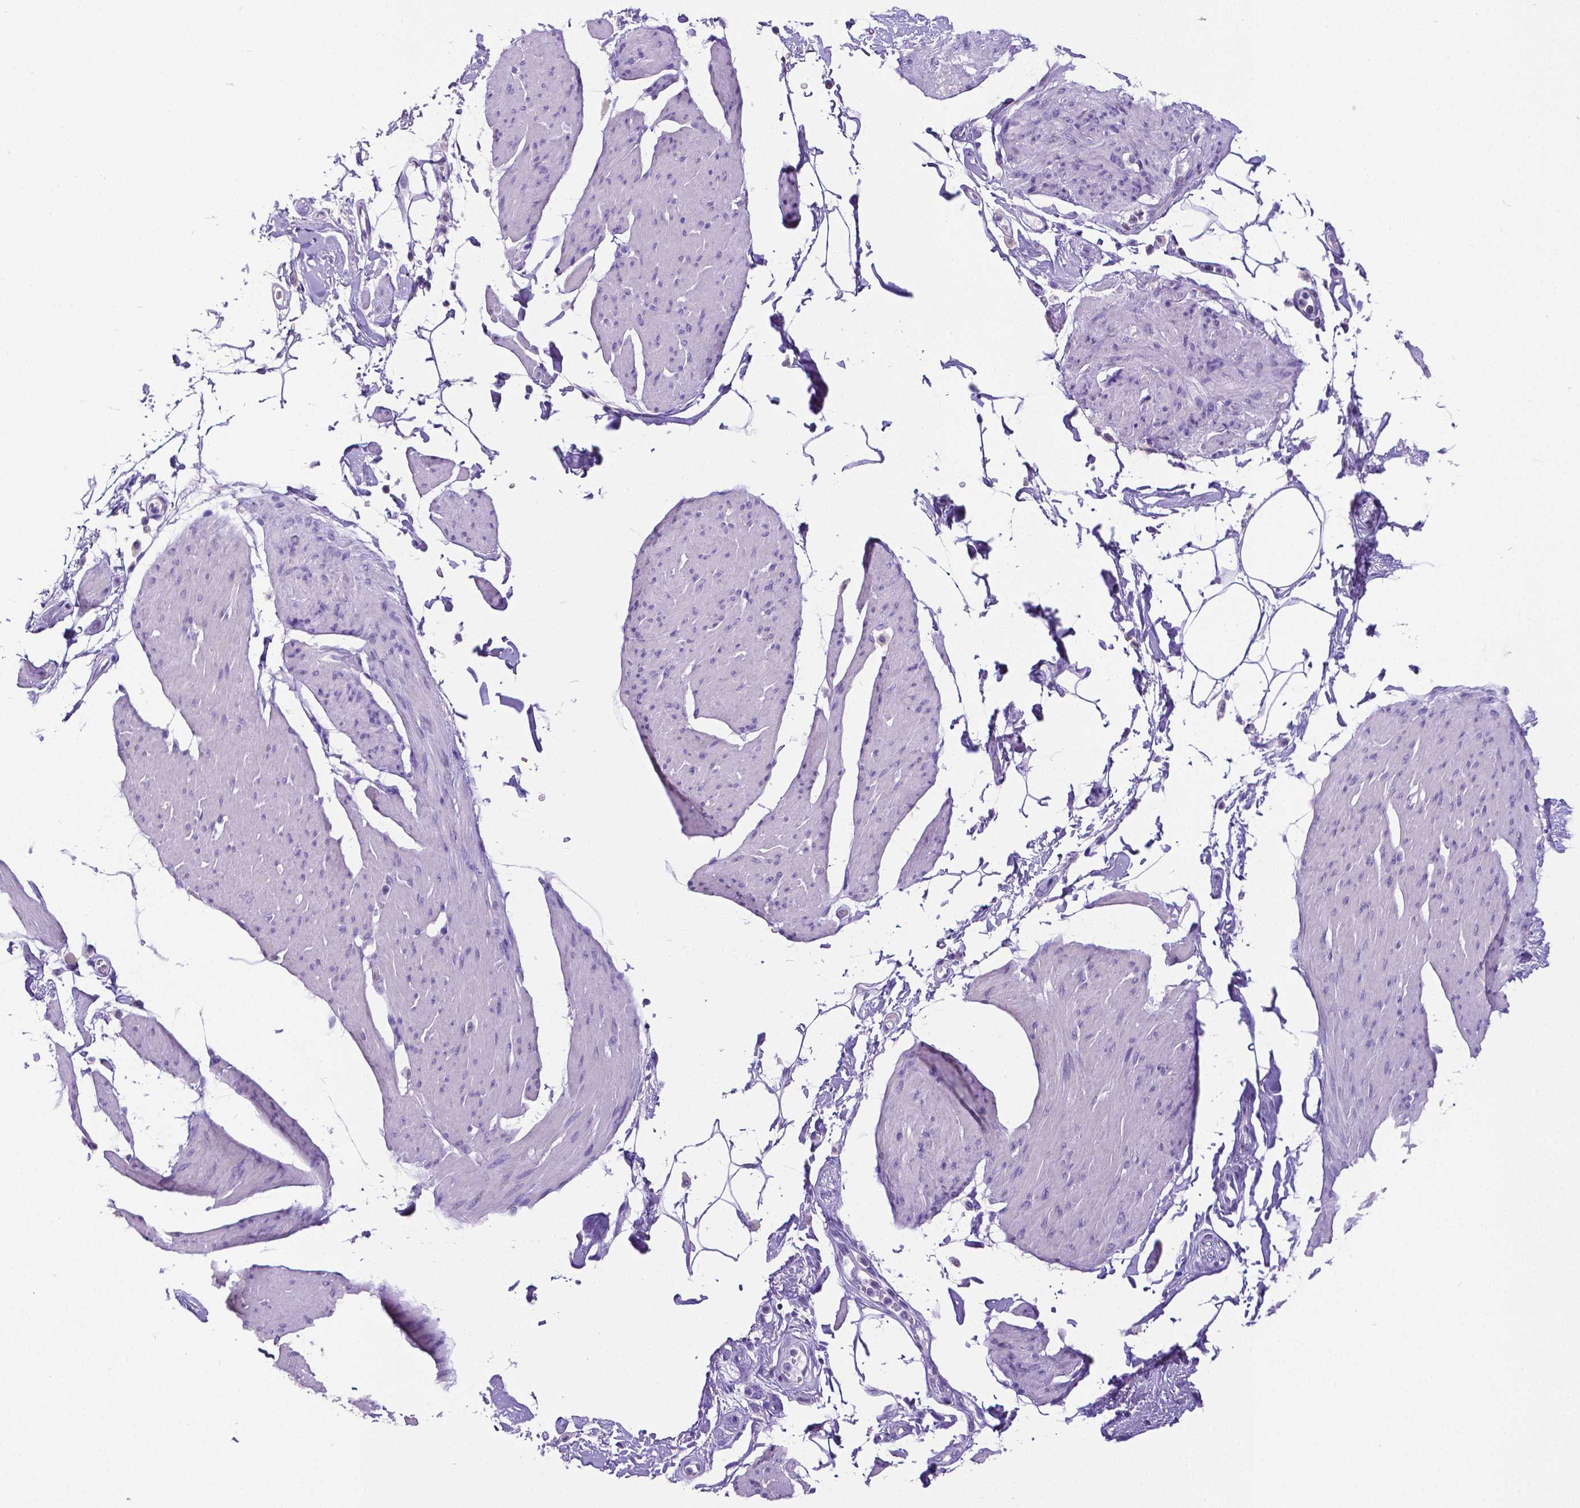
{"staining": {"intensity": "negative", "quantity": "none", "location": "none"}, "tissue": "smooth muscle", "cell_type": "Smooth muscle cells", "image_type": "normal", "snomed": [{"axis": "morphology", "description": "Normal tissue, NOS"}, {"axis": "topography", "description": "Adipose tissue"}, {"axis": "topography", "description": "Smooth muscle"}, {"axis": "topography", "description": "Peripheral nerve tissue"}], "caption": "Unremarkable smooth muscle was stained to show a protein in brown. There is no significant expression in smooth muscle cells.", "gene": "SATB2", "patient": {"sex": "male", "age": 83}}